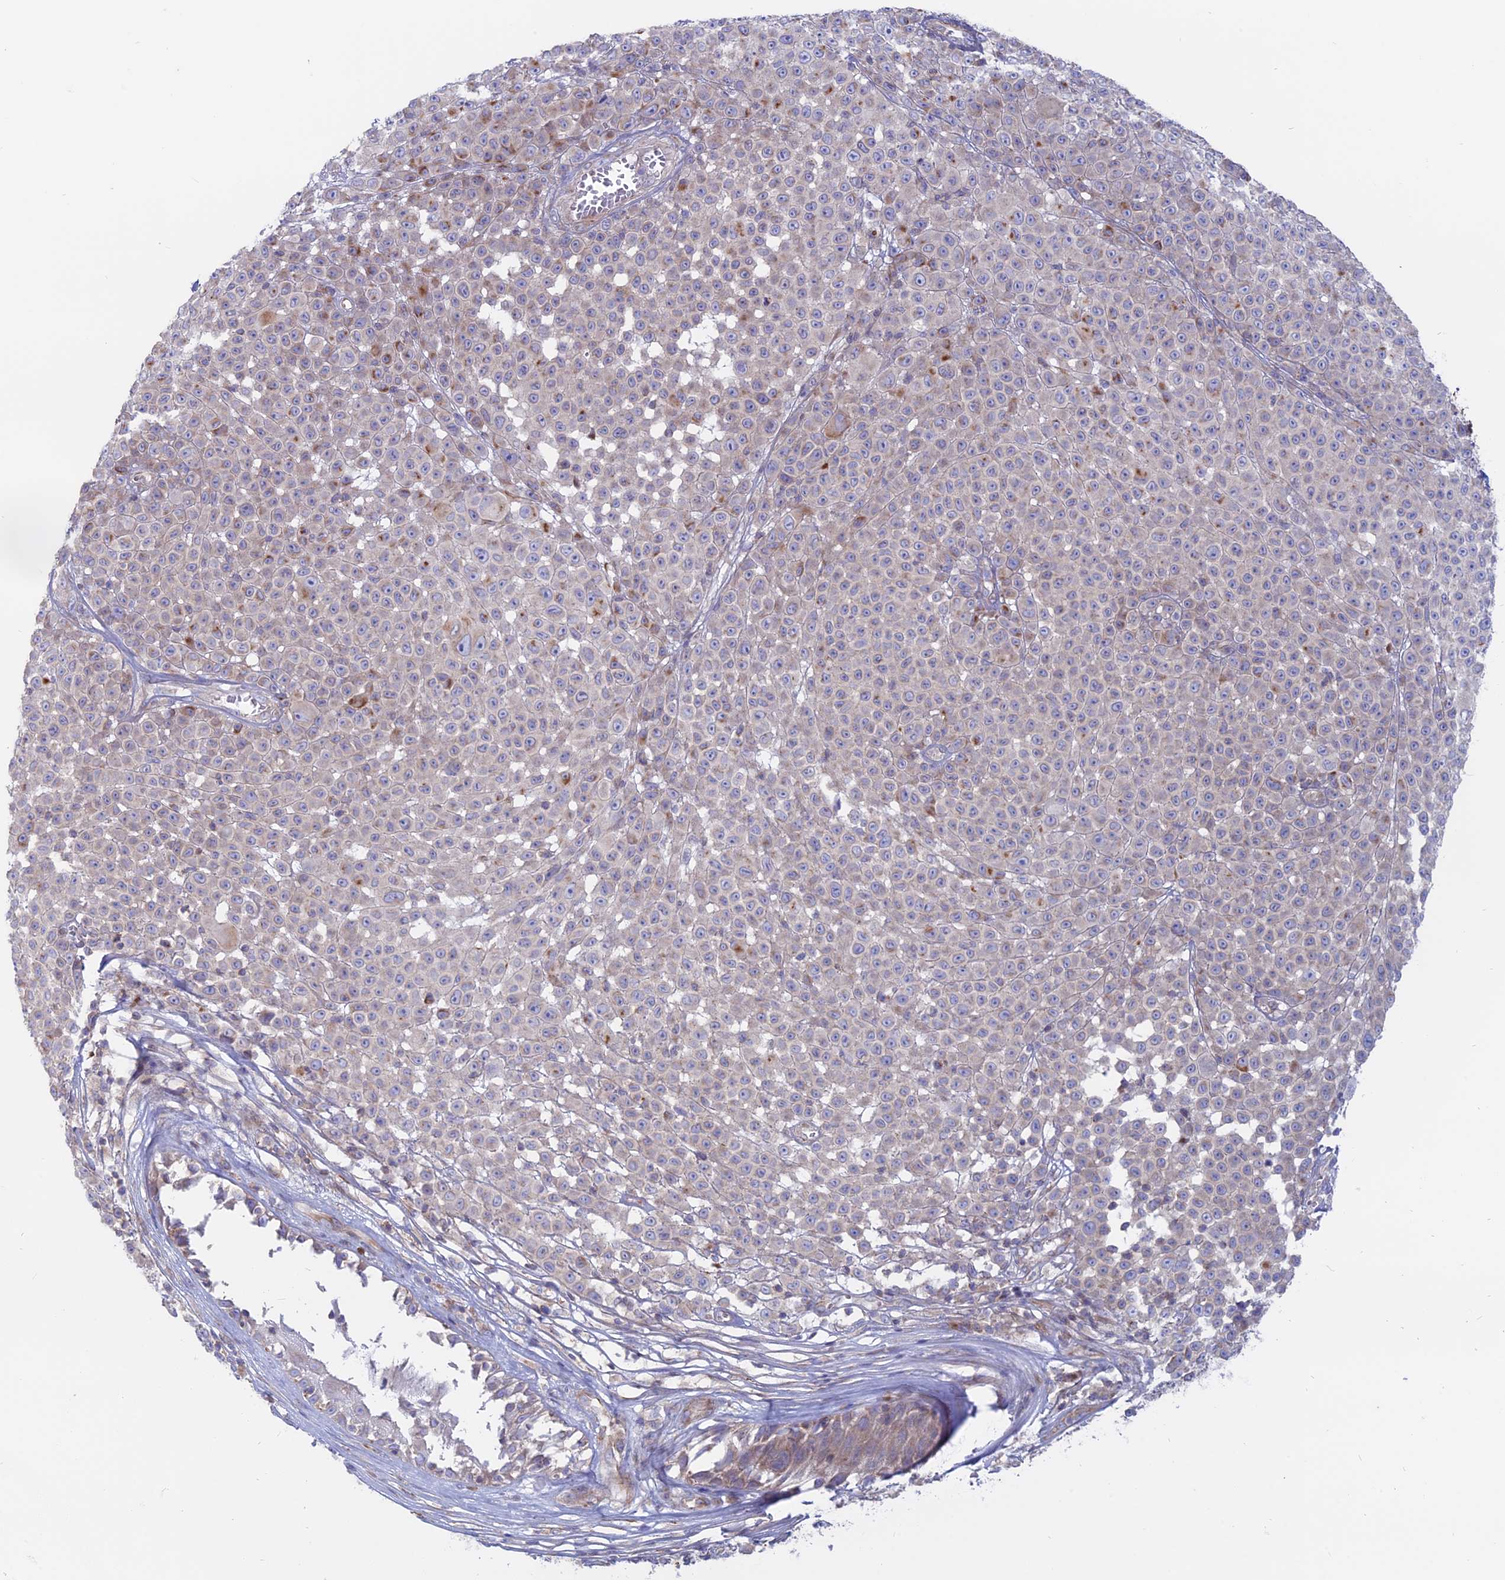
{"staining": {"intensity": "moderate", "quantity": "<25%", "location": "cytoplasmic/membranous"}, "tissue": "melanoma", "cell_type": "Tumor cells", "image_type": "cancer", "snomed": [{"axis": "morphology", "description": "Malignant melanoma, NOS"}, {"axis": "topography", "description": "Skin"}], "caption": "Immunohistochemistry of human malignant melanoma displays low levels of moderate cytoplasmic/membranous expression in about <25% of tumor cells. (DAB IHC with brightfield microscopy, high magnification).", "gene": "MYO5B", "patient": {"sex": "female", "age": 94}}